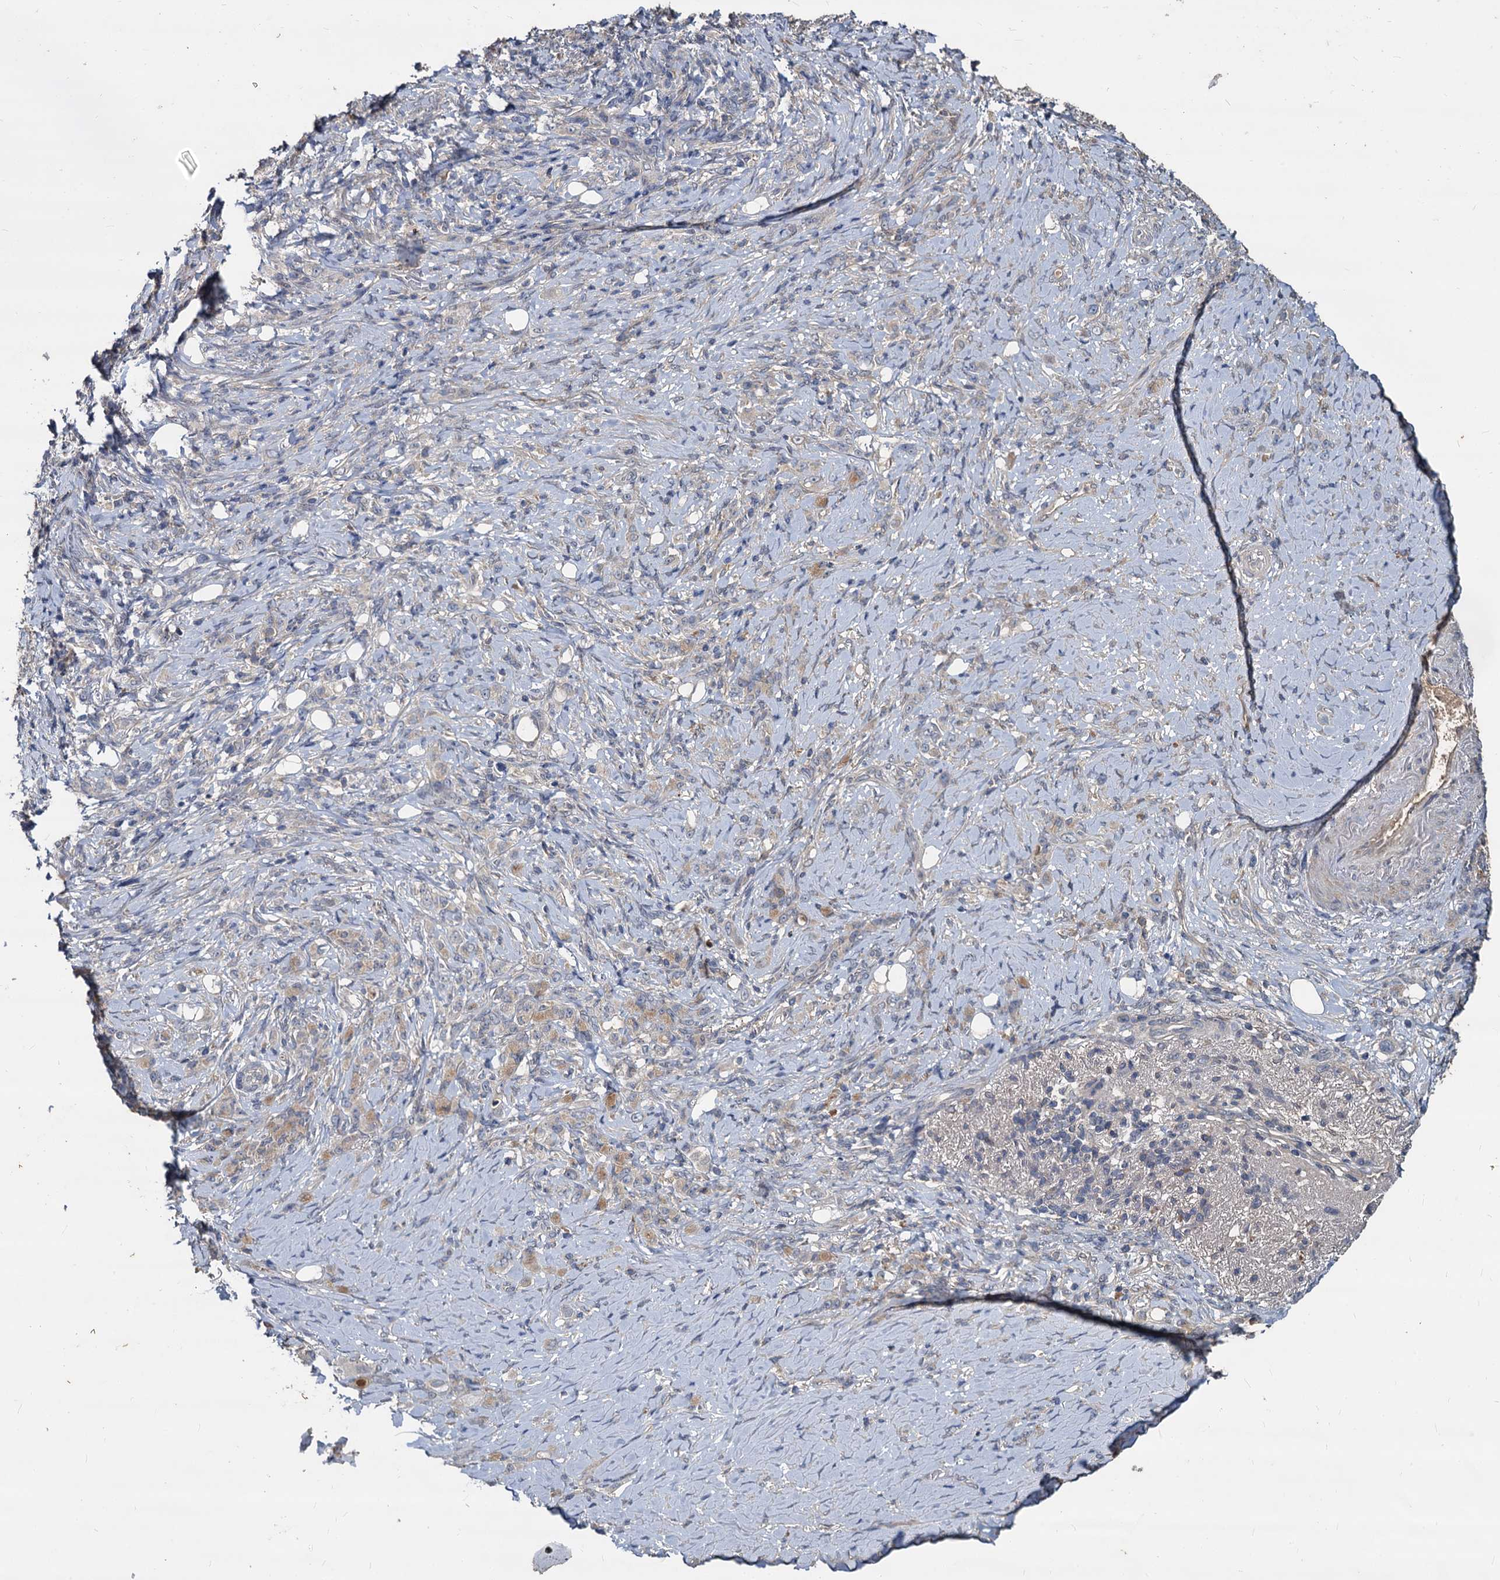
{"staining": {"intensity": "weak", "quantity": "<25%", "location": "cytoplasmic/membranous"}, "tissue": "stomach cancer", "cell_type": "Tumor cells", "image_type": "cancer", "snomed": [{"axis": "morphology", "description": "Adenocarcinoma, NOS"}, {"axis": "topography", "description": "Stomach"}], "caption": "Immunohistochemistry (IHC) image of human stomach cancer (adenocarcinoma) stained for a protein (brown), which shows no positivity in tumor cells.", "gene": "CCDC184", "patient": {"sex": "female", "age": 79}}